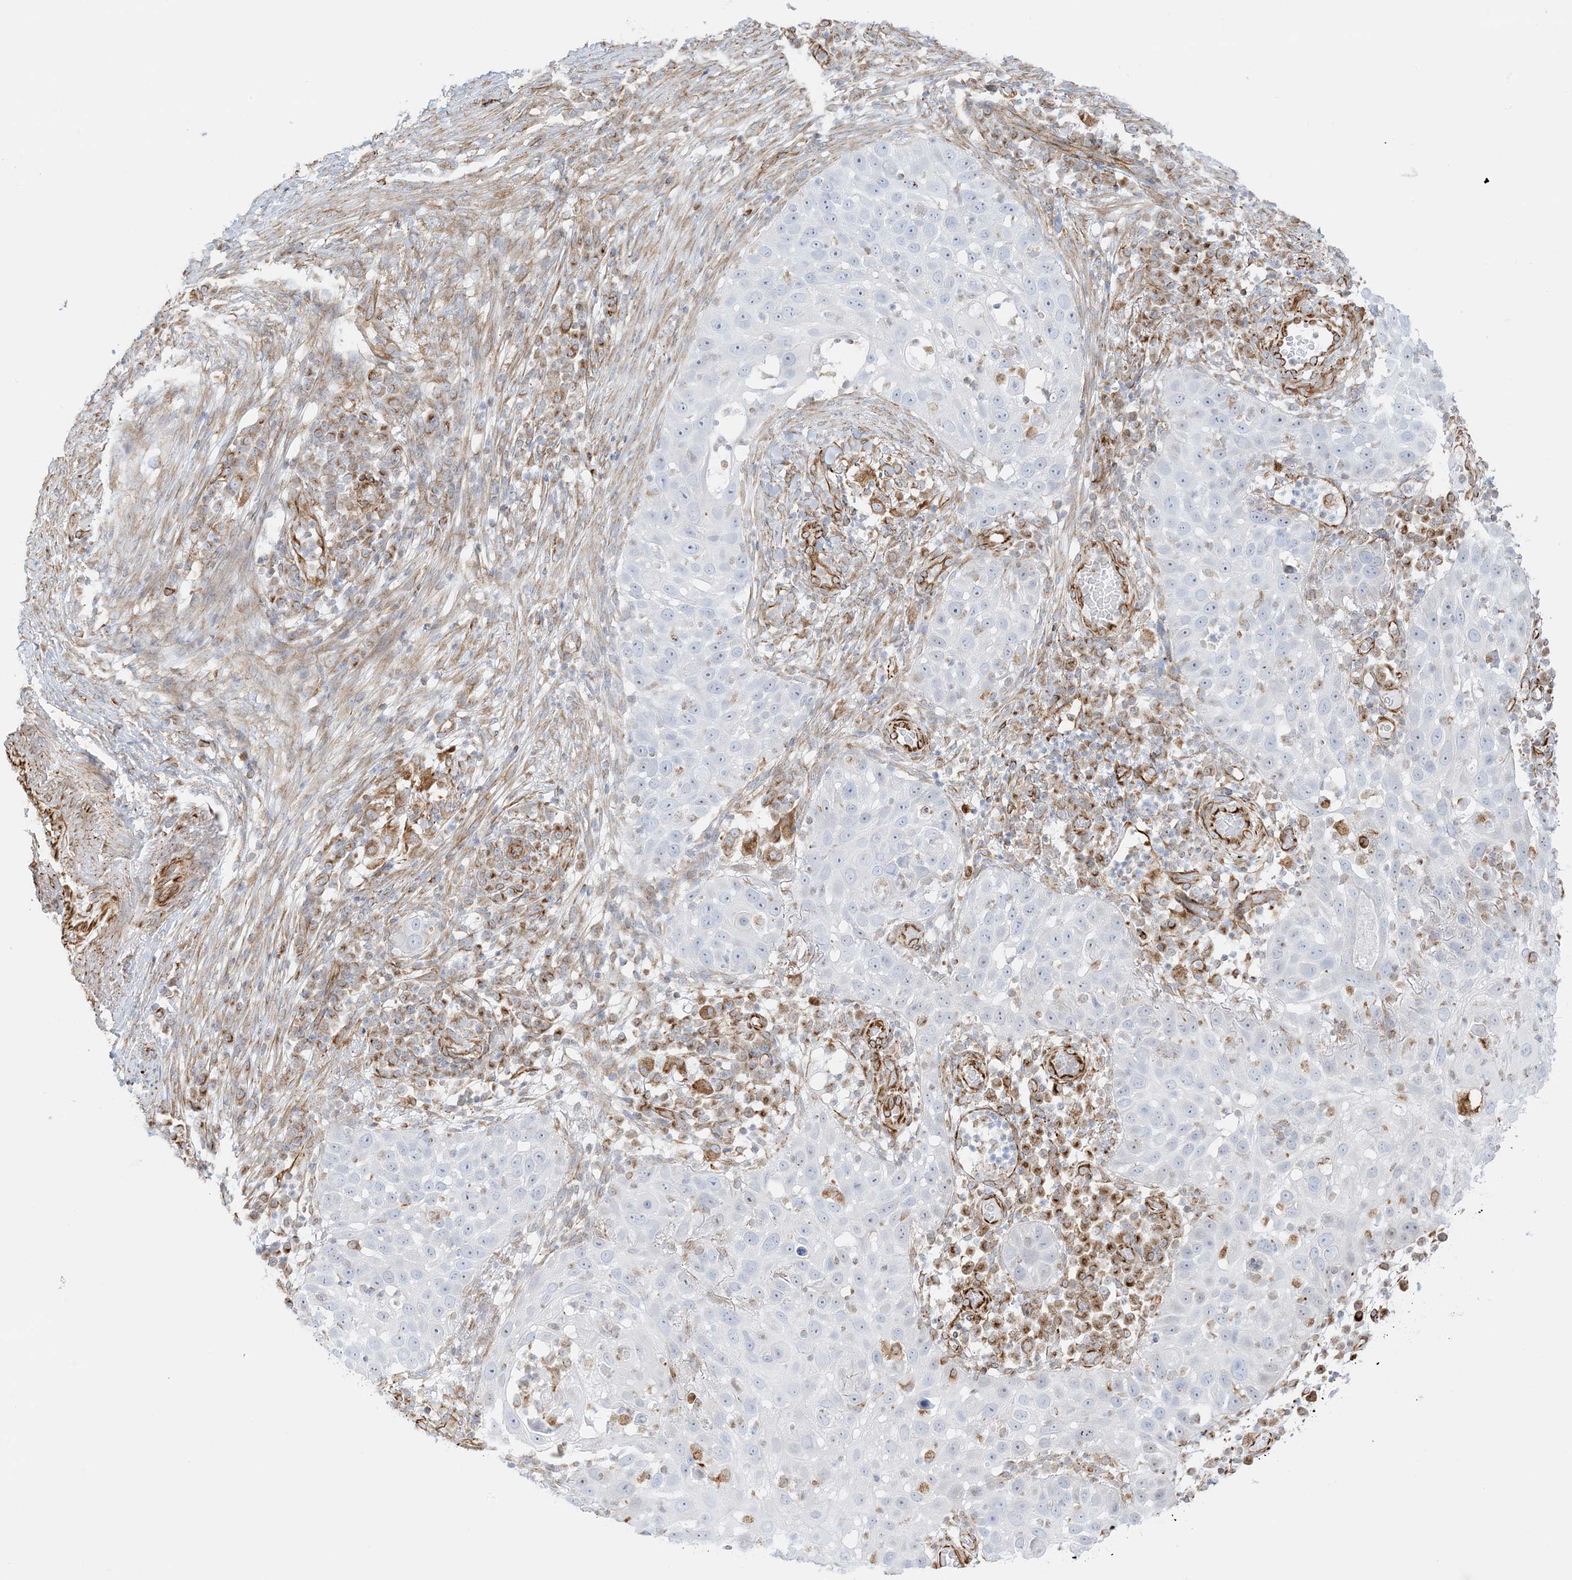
{"staining": {"intensity": "negative", "quantity": "none", "location": "none"}, "tissue": "skin cancer", "cell_type": "Tumor cells", "image_type": "cancer", "snomed": [{"axis": "morphology", "description": "Squamous cell carcinoma, NOS"}, {"axis": "topography", "description": "Skin"}], "caption": "The histopathology image reveals no staining of tumor cells in skin squamous cell carcinoma.", "gene": "PID1", "patient": {"sex": "female", "age": 44}}